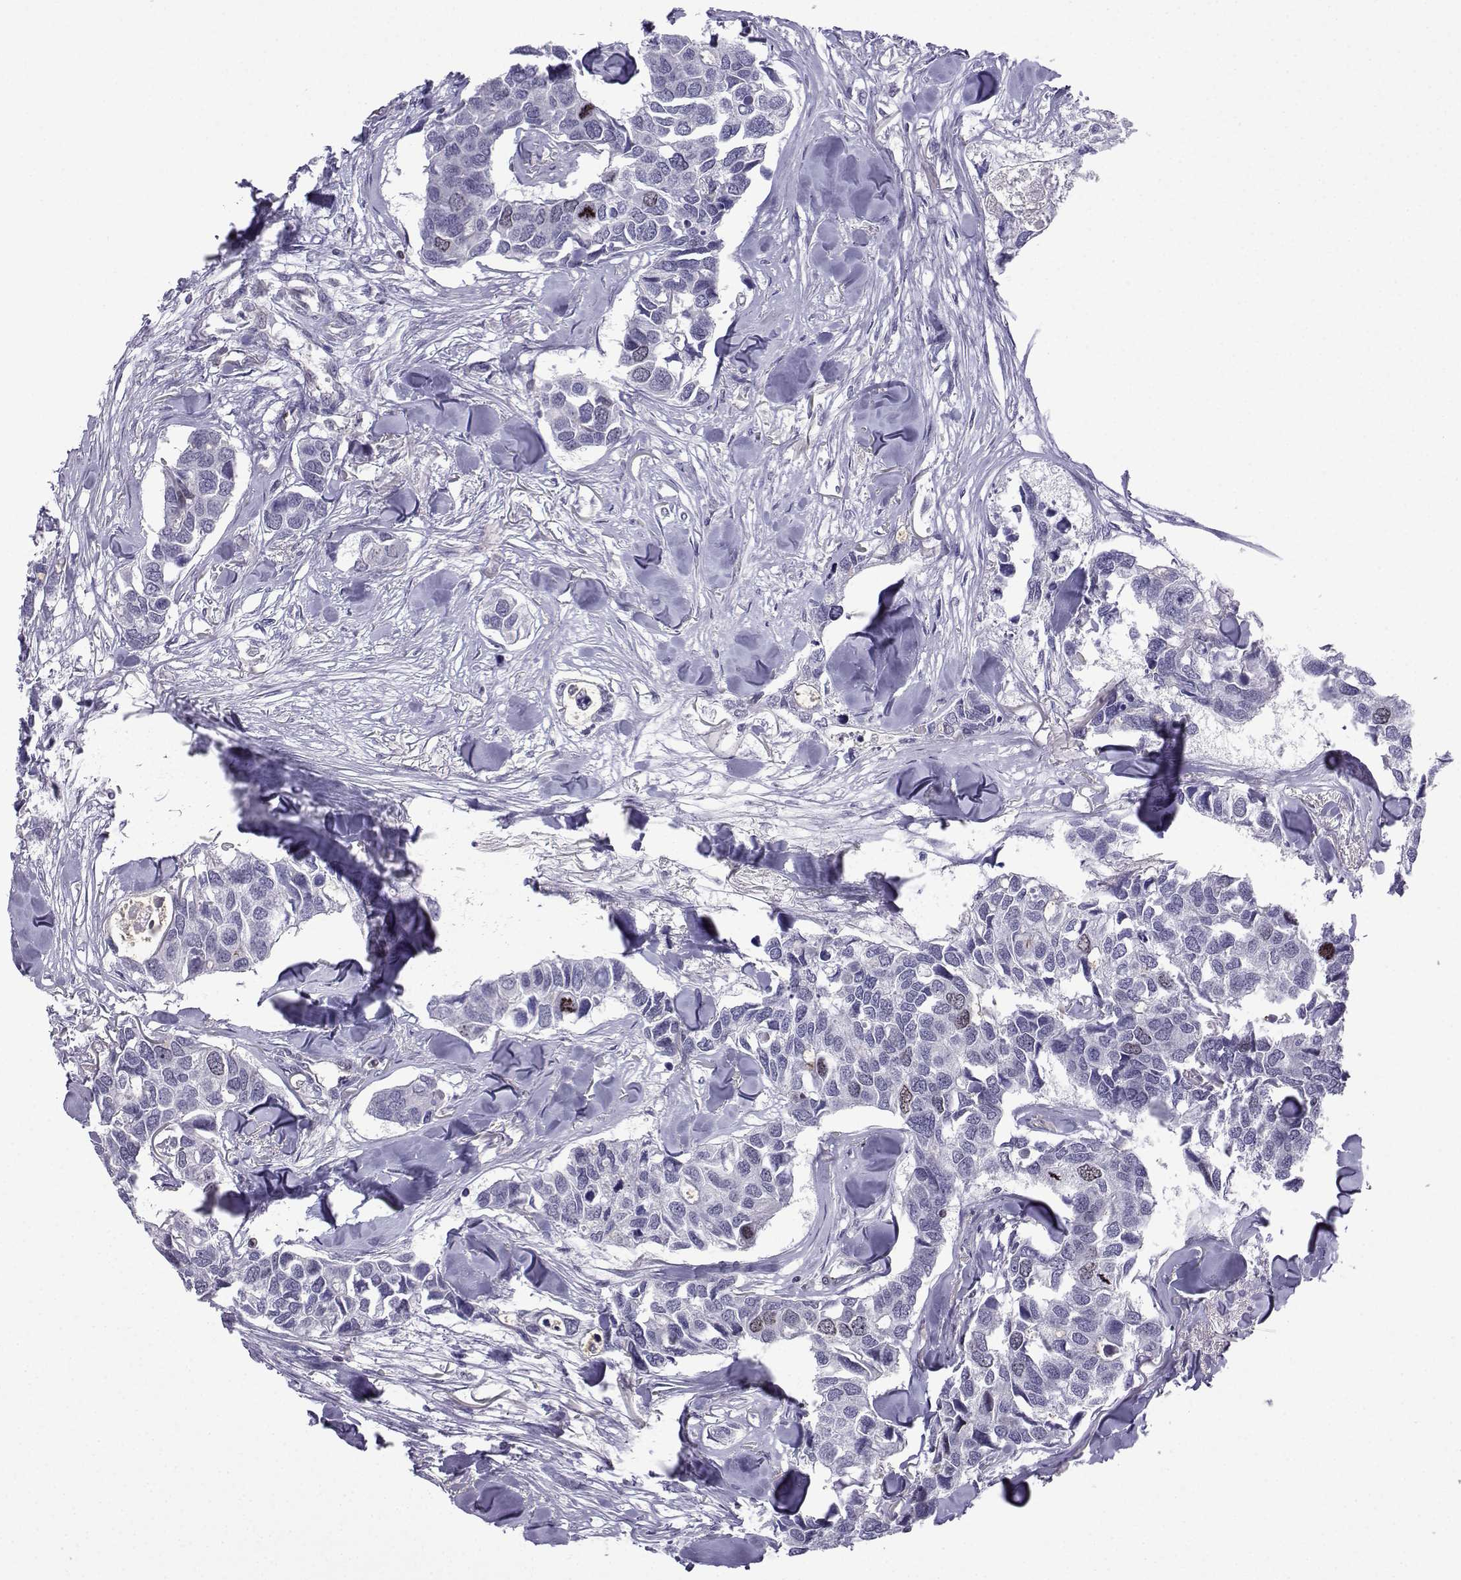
{"staining": {"intensity": "moderate", "quantity": "<25%", "location": "nuclear"}, "tissue": "breast cancer", "cell_type": "Tumor cells", "image_type": "cancer", "snomed": [{"axis": "morphology", "description": "Duct carcinoma"}, {"axis": "topography", "description": "Breast"}], "caption": "Protein expression analysis of breast invasive ductal carcinoma displays moderate nuclear staining in approximately <25% of tumor cells.", "gene": "INCENP", "patient": {"sex": "female", "age": 83}}